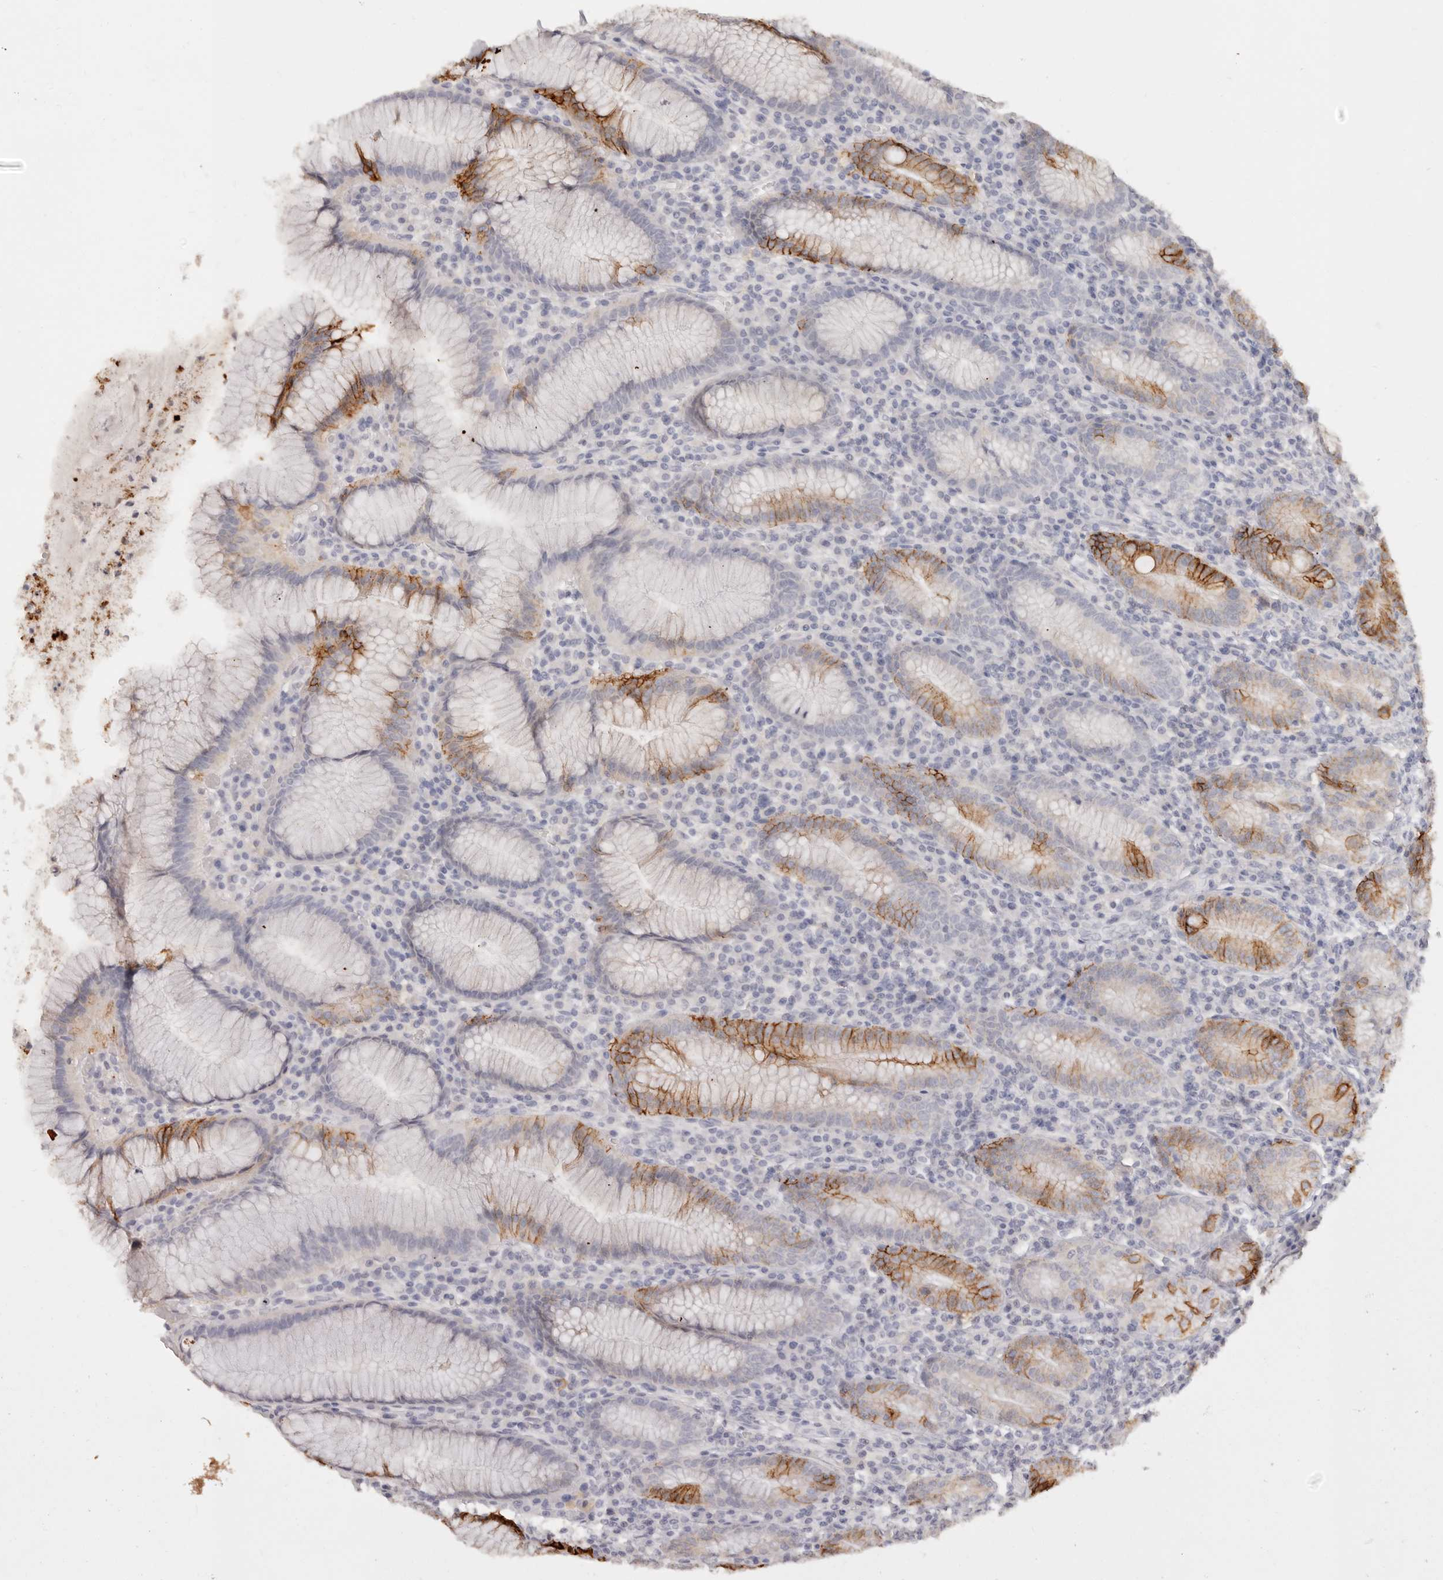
{"staining": {"intensity": "moderate", "quantity": "<25%", "location": "cytoplasmic/membranous"}, "tissue": "stomach", "cell_type": "Glandular cells", "image_type": "normal", "snomed": [{"axis": "morphology", "description": "Normal tissue, NOS"}, {"axis": "topography", "description": "Stomach"}], "caption": "Immunohistochemistry of unremarkable stomach displays low levels of moderate cytoplasmic/membranous expression in approximately <25% of glandular cells.", "gene": "EPCAM", "patient": {"sex": "male", "age": 55}}